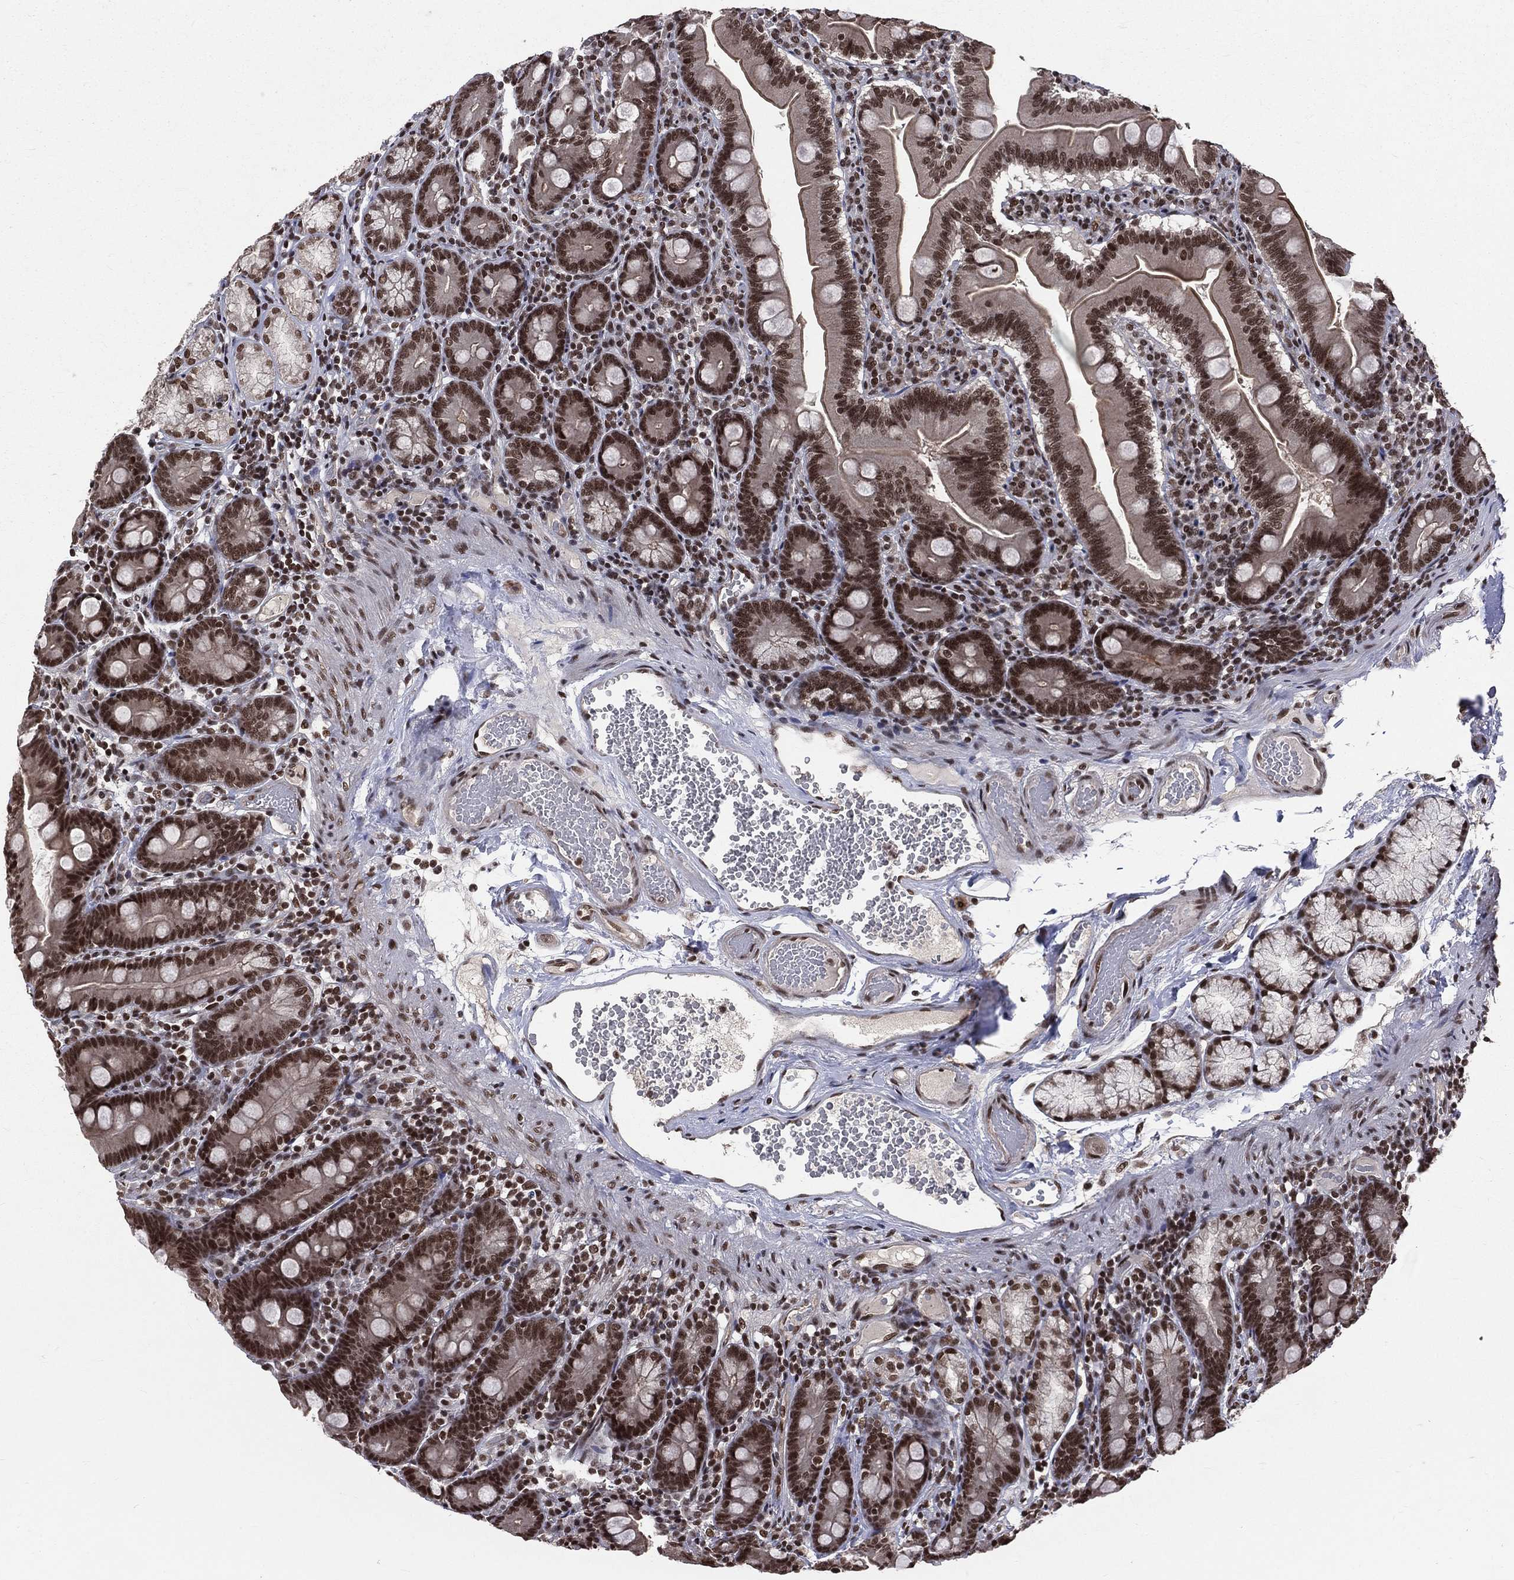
{"staining": {"intensity": "strong", "quantity": ">75%", "location": "nuclear"}, "tissue": "duodenum", "cell_type": "Glandular cells", "image_type": "normal", "snomed": [{"axis": "morphology", "description": "Normal tissue, NOS"}, {"axis": "topography", "description": "Duodenum"}], "caption": "High-power microscopy captured an immunohistochemistry image of normal duodenum, revealing strong nuclear staining in about >75% of glandular cells.", "gene": "SMC3", "patient": {"sex": "female", "age": 67}}